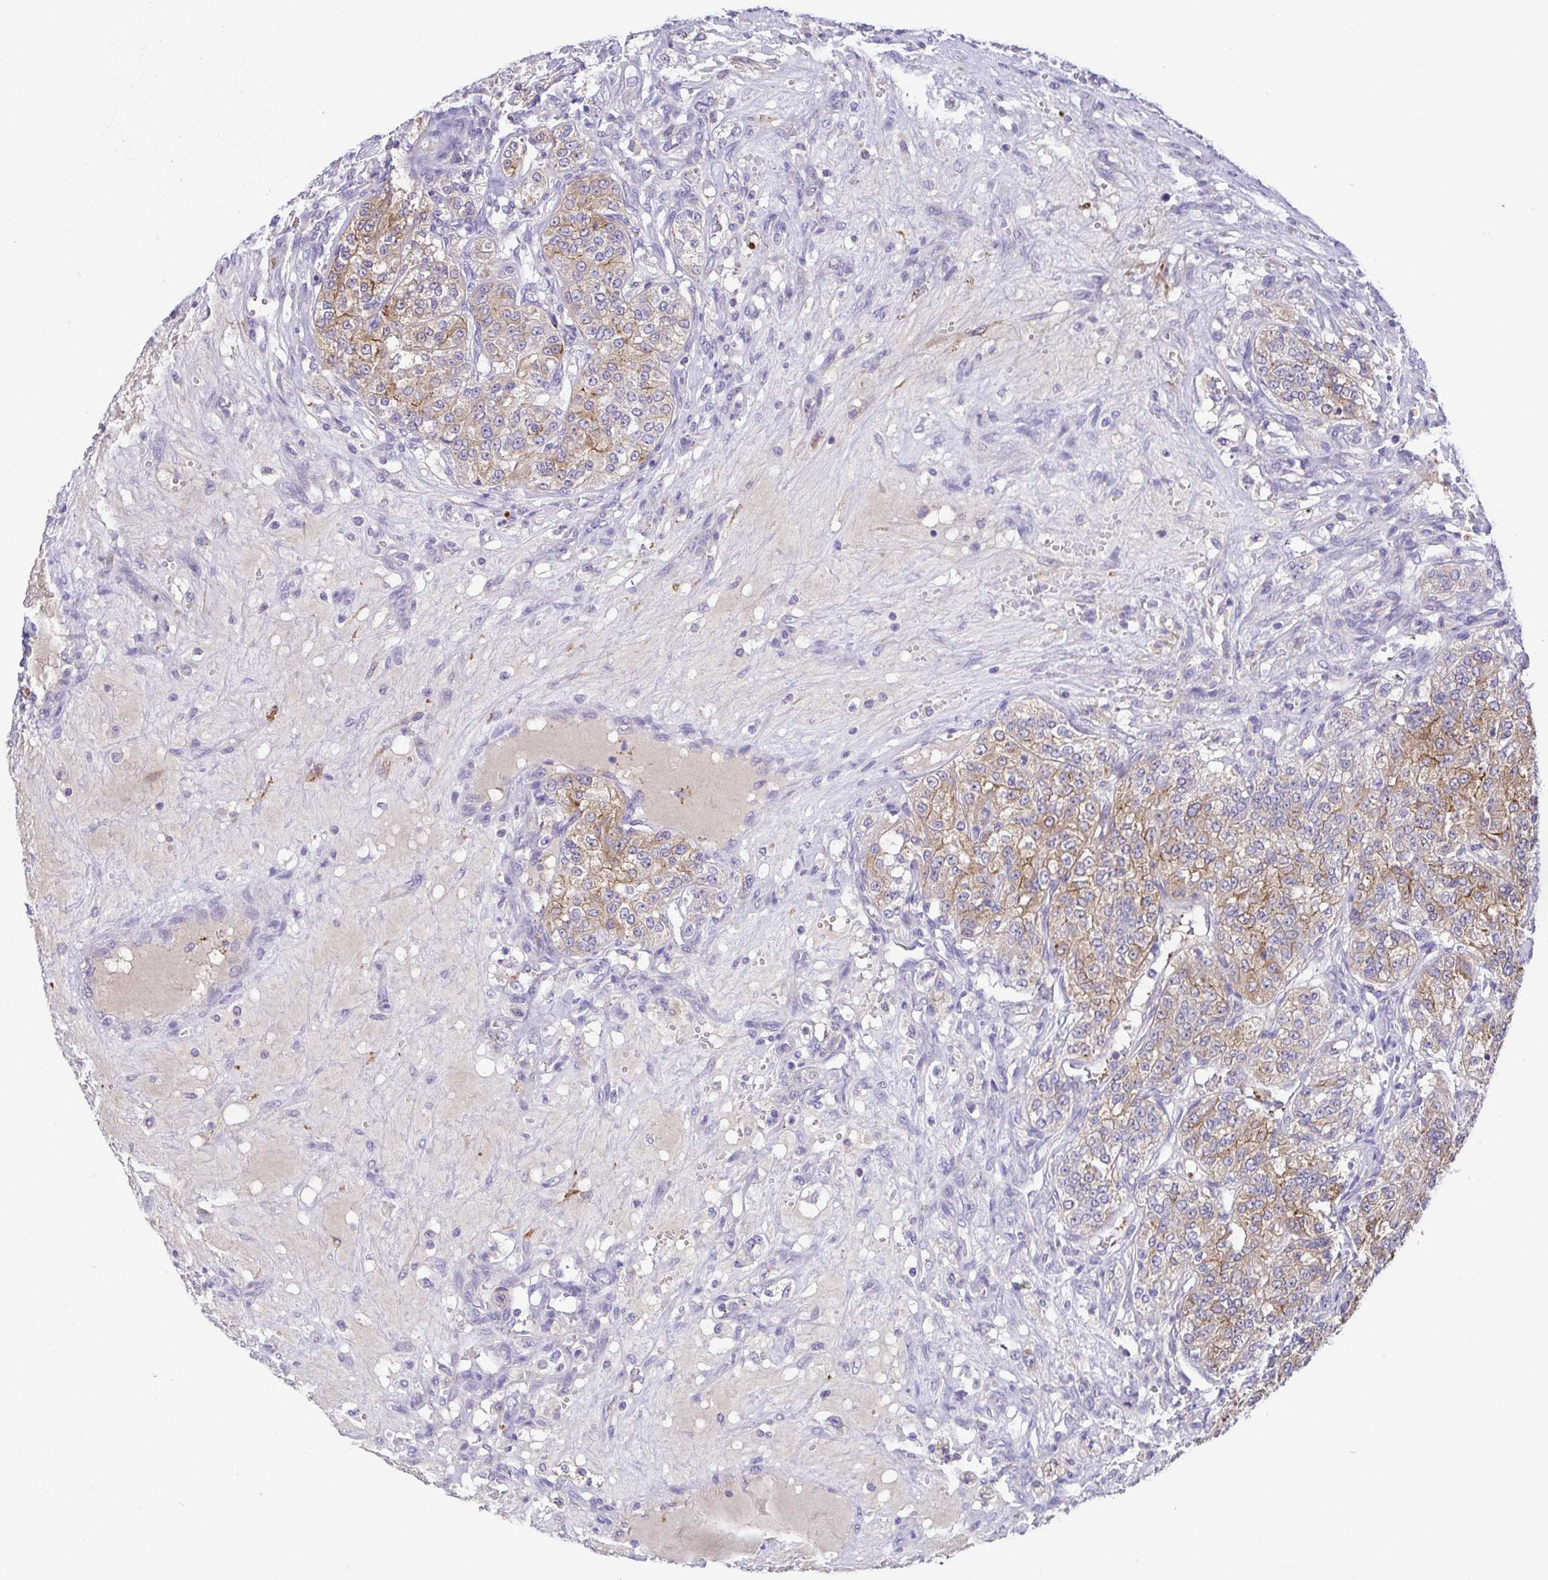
{"staining": {"intensity": "moderate", "quantity": ">75%", "location": "cytoplasmic/membranous"}, "tissue": "renal cancer", "cell_type": "Tumor cells", "image_type": "cancer", "snomed": [{"axis": "morphology", "description": "Adenocarcinoma, NOS"}, {"axis": "topography", "description": "Kidney"}], "caption": "Renal cancer was stained to show a protein in brown. There is medium levels of moderate cytoplasmic/membranous expression in about >75% of tumor cells. The protein of interest is stained brown, and the nuclei are stained in blue (DAB (3,3'-diaminobenzidine) IHC with brightfield microscopy, high magnification).", "gene": "SLC13A1", "patient": {"sex": "female", "age": 63}}